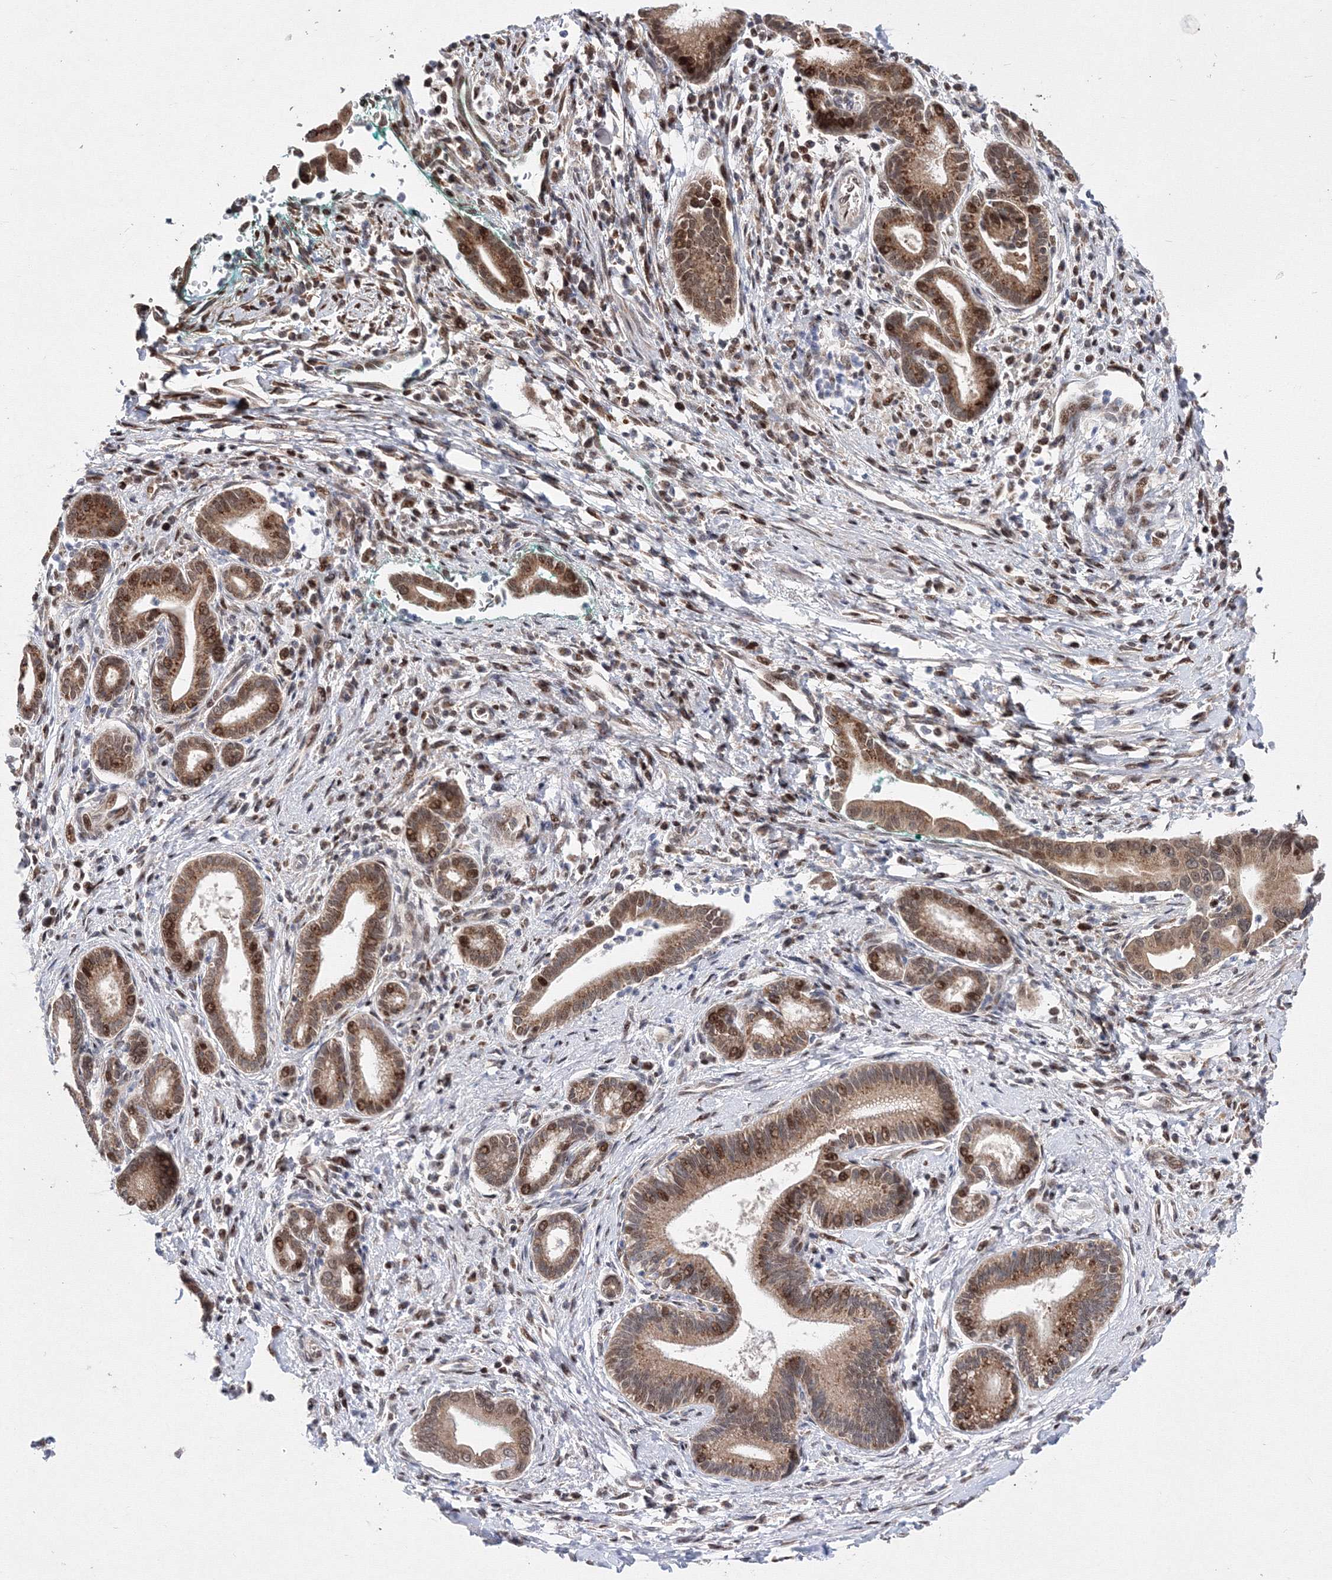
{"staining": {"intensity": "moderate", "quantity": ">75%", "location": "cytoplasmic/membranous,nuclear"}, "tissue": "pancreatic cancer", "cell_type": "Tumor cells", "image_type": "cancer", "snomed": [{"axis": "morphology", "description": "Adenocarcinoma, NOS"}, {"axis": "topography", "description": "Pancreas"}], "caption": "Immunohistochemical staining of human adenocarcinoma (pancreatic) reveals medium levels of moderate cytoplasmic/membranous and nuclear staining in about >75% of tumor cells.", "gene": "GPN1", "patient": {"sex": "male", "age": 78}}